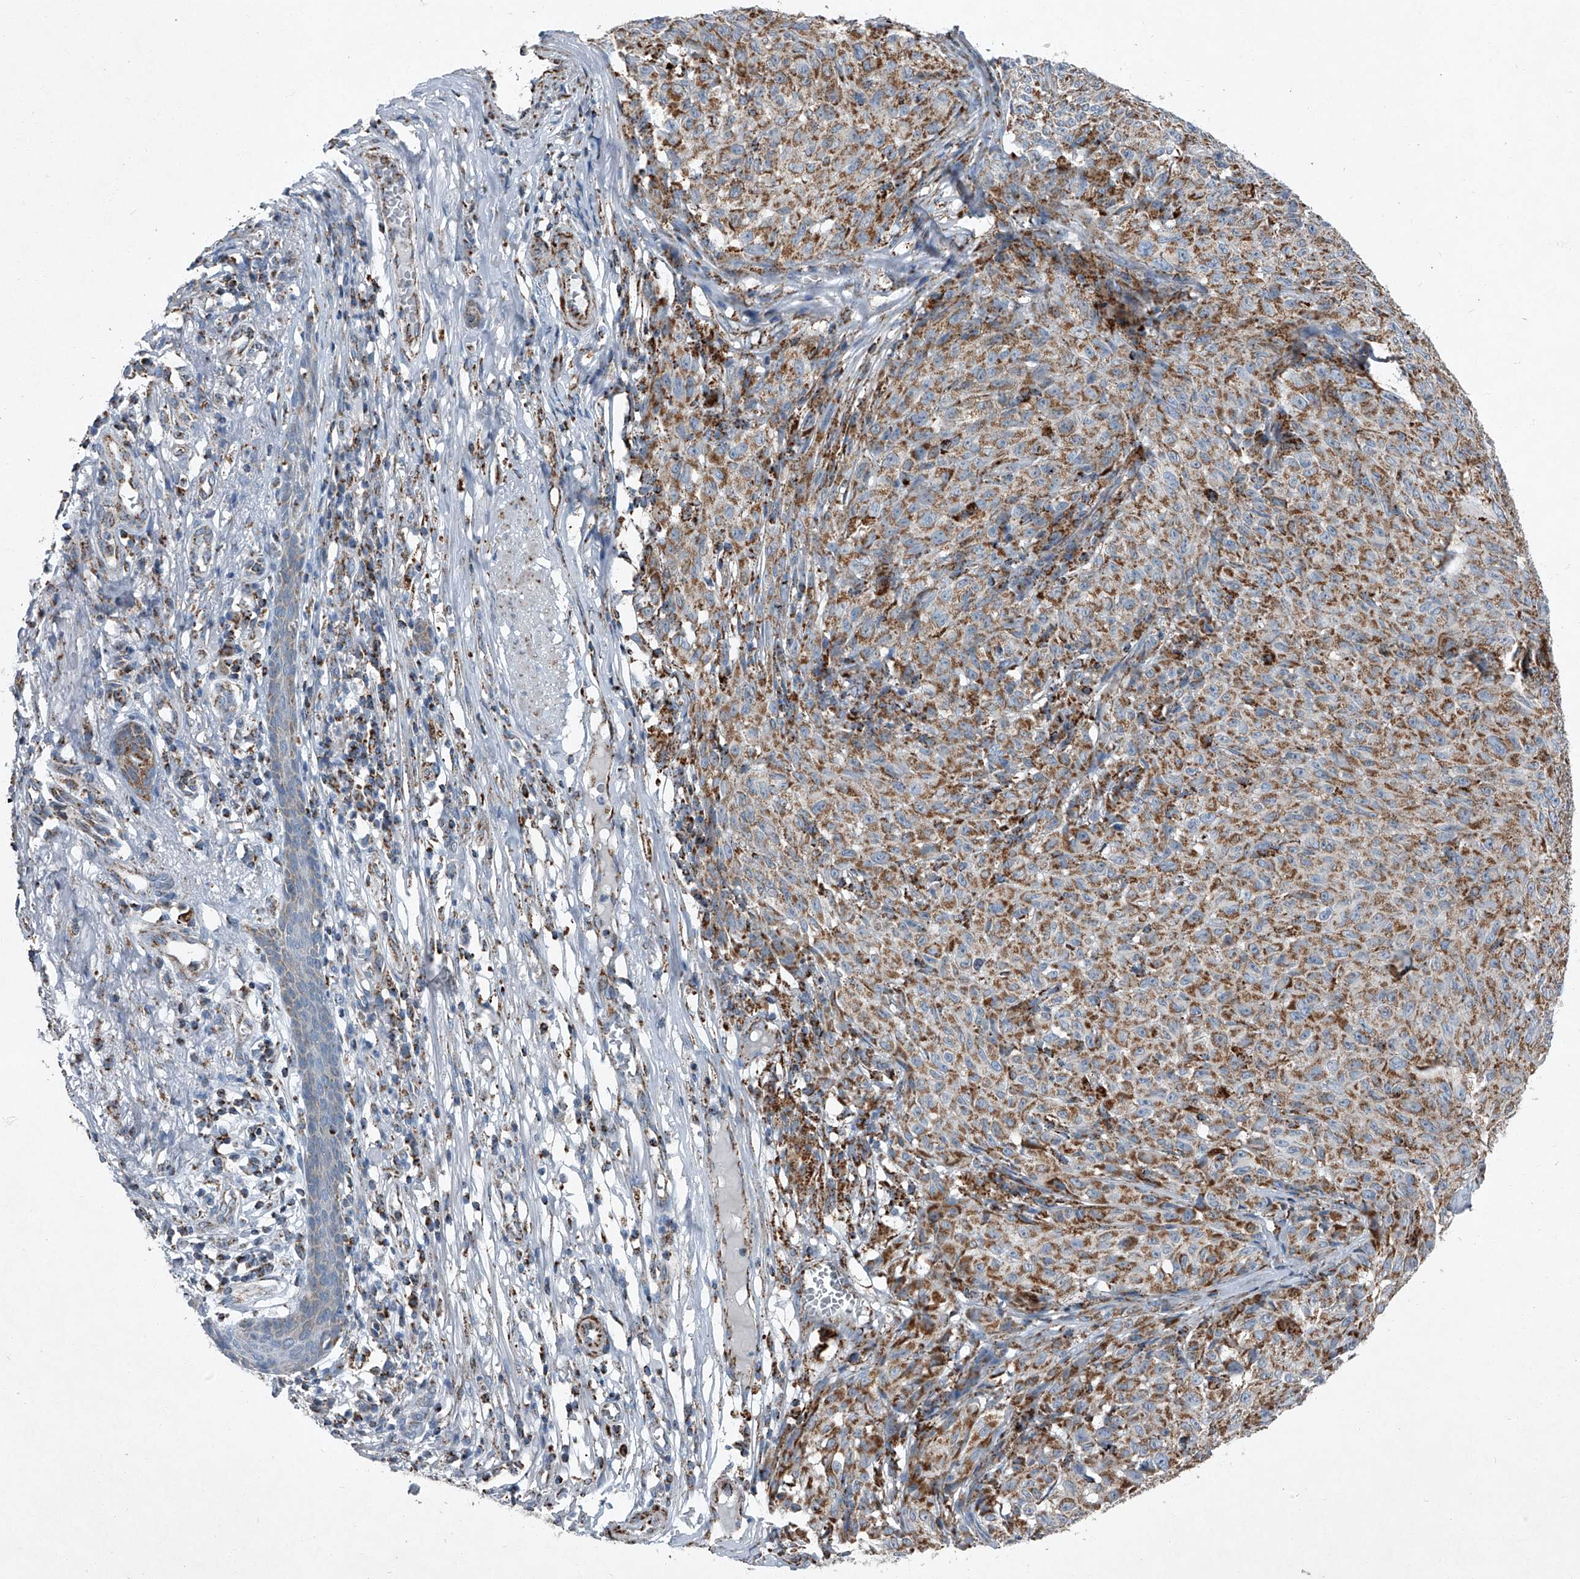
{"staining": {"intensity": "moderate", "quantity": ">75%", "location": "cytoplasmic/membranous"}, "tissue": "melanoma", "cell_type": "Tumor cells", "image_type": "cancer", "snomed": [{"axis": "morphology", "description": "Malignant melanoma, NOS"}, {"axis": "topography", "description": "Skin"}], "caption": "Protein staining reveals moderate cytoplasmic/membranous staining in about >75% of tumor cells in melanoma.", "gene": "CHRNA7", "patient": {"sex": "female", "age": 82}}